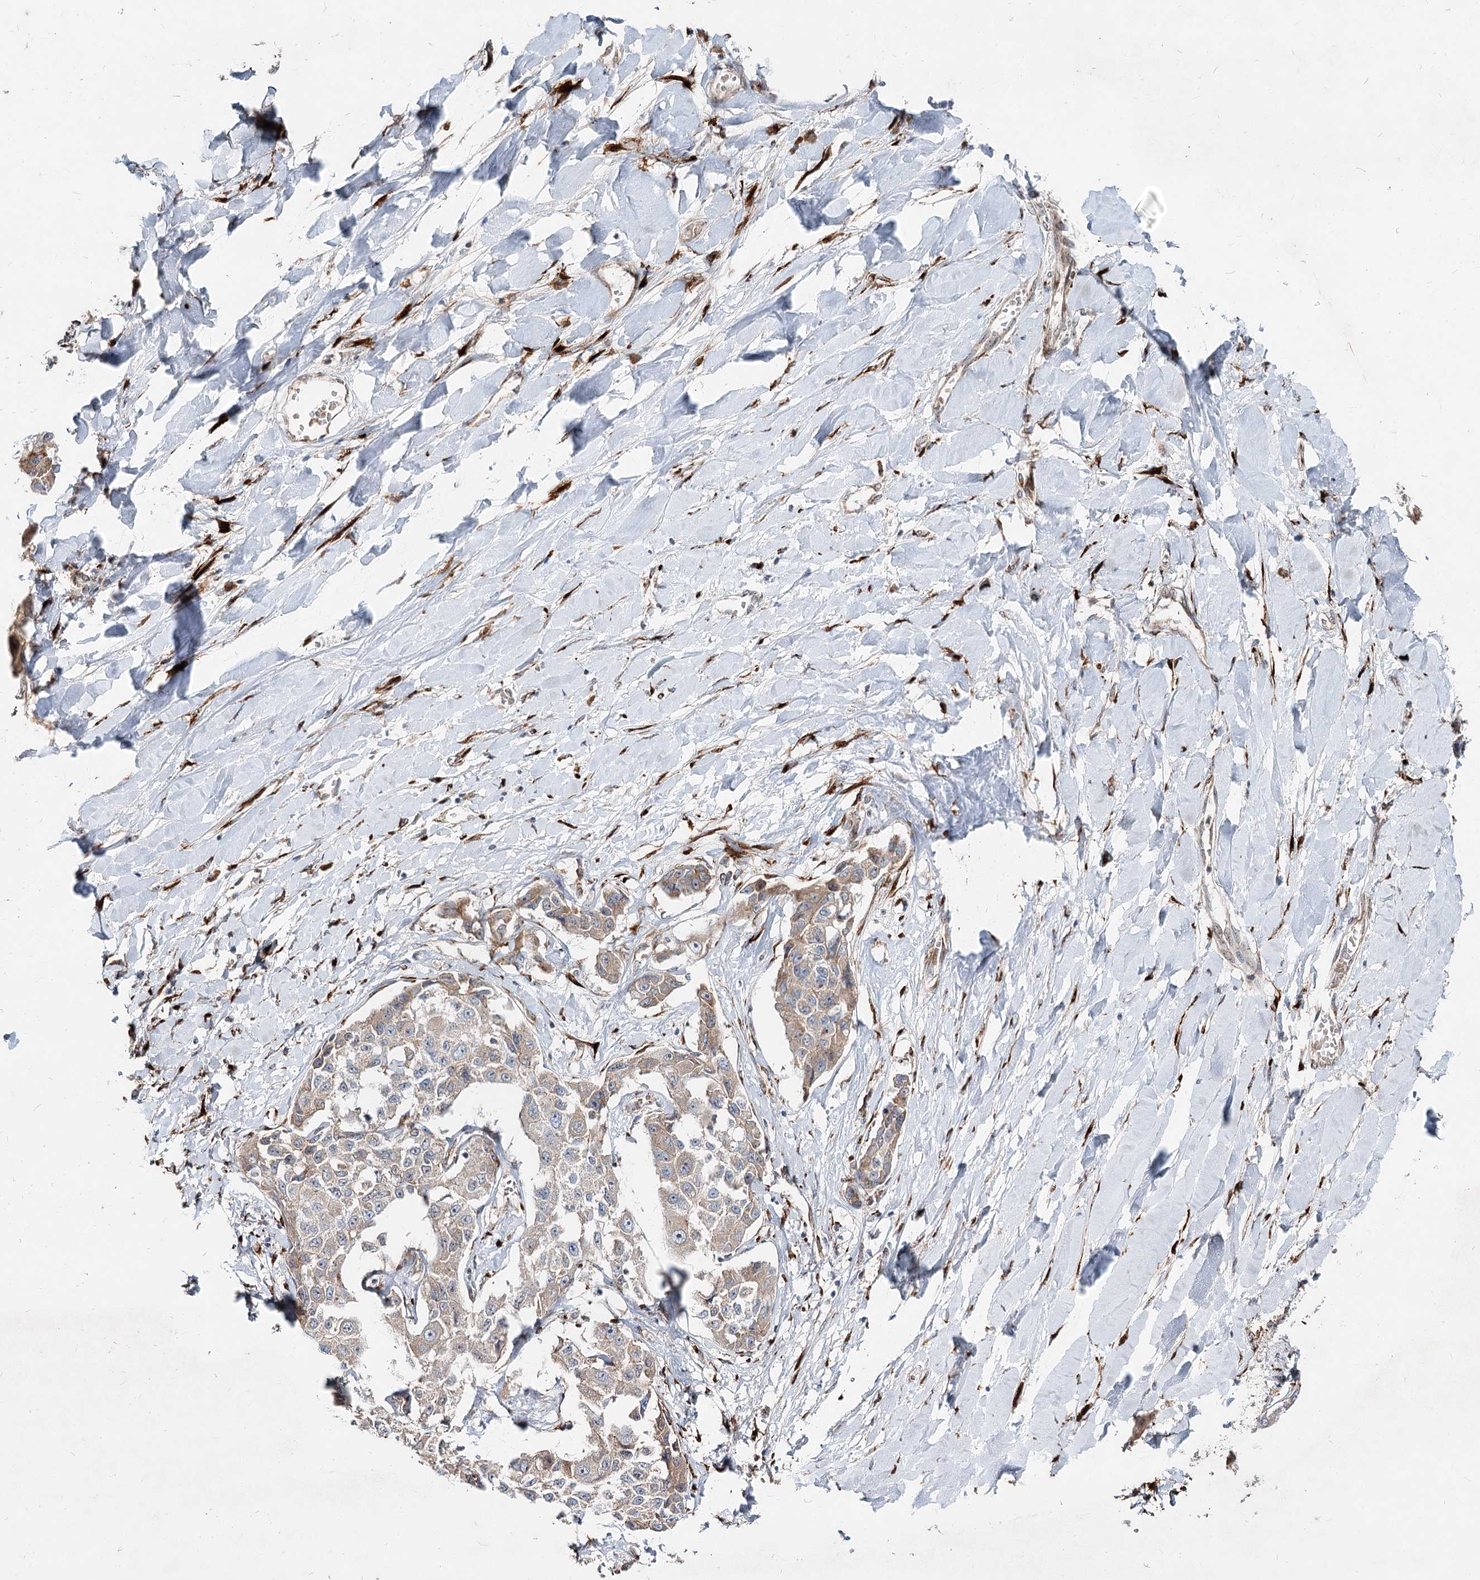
{"staining": {"intensity": "weak", "quantity": "25%-75%", "location": "cytoplasmic/membranous"}, "tissue": "liver cancer", "cell_type": "Tumor cells", "image_type": "cancer", "snomed": [{"axis": "morphology", "description": "Cholangiocarcinoma"}, {"axis": "topography", "description": "Liver"}], "caption": "Weak cytoplasmic/membranous staining is identified in approximately 25%-75% of tumor cells in liver cancer (cholangiocarcinoma).", "gene": "SPART", "patient": {"sex": "male", "age": 59}}